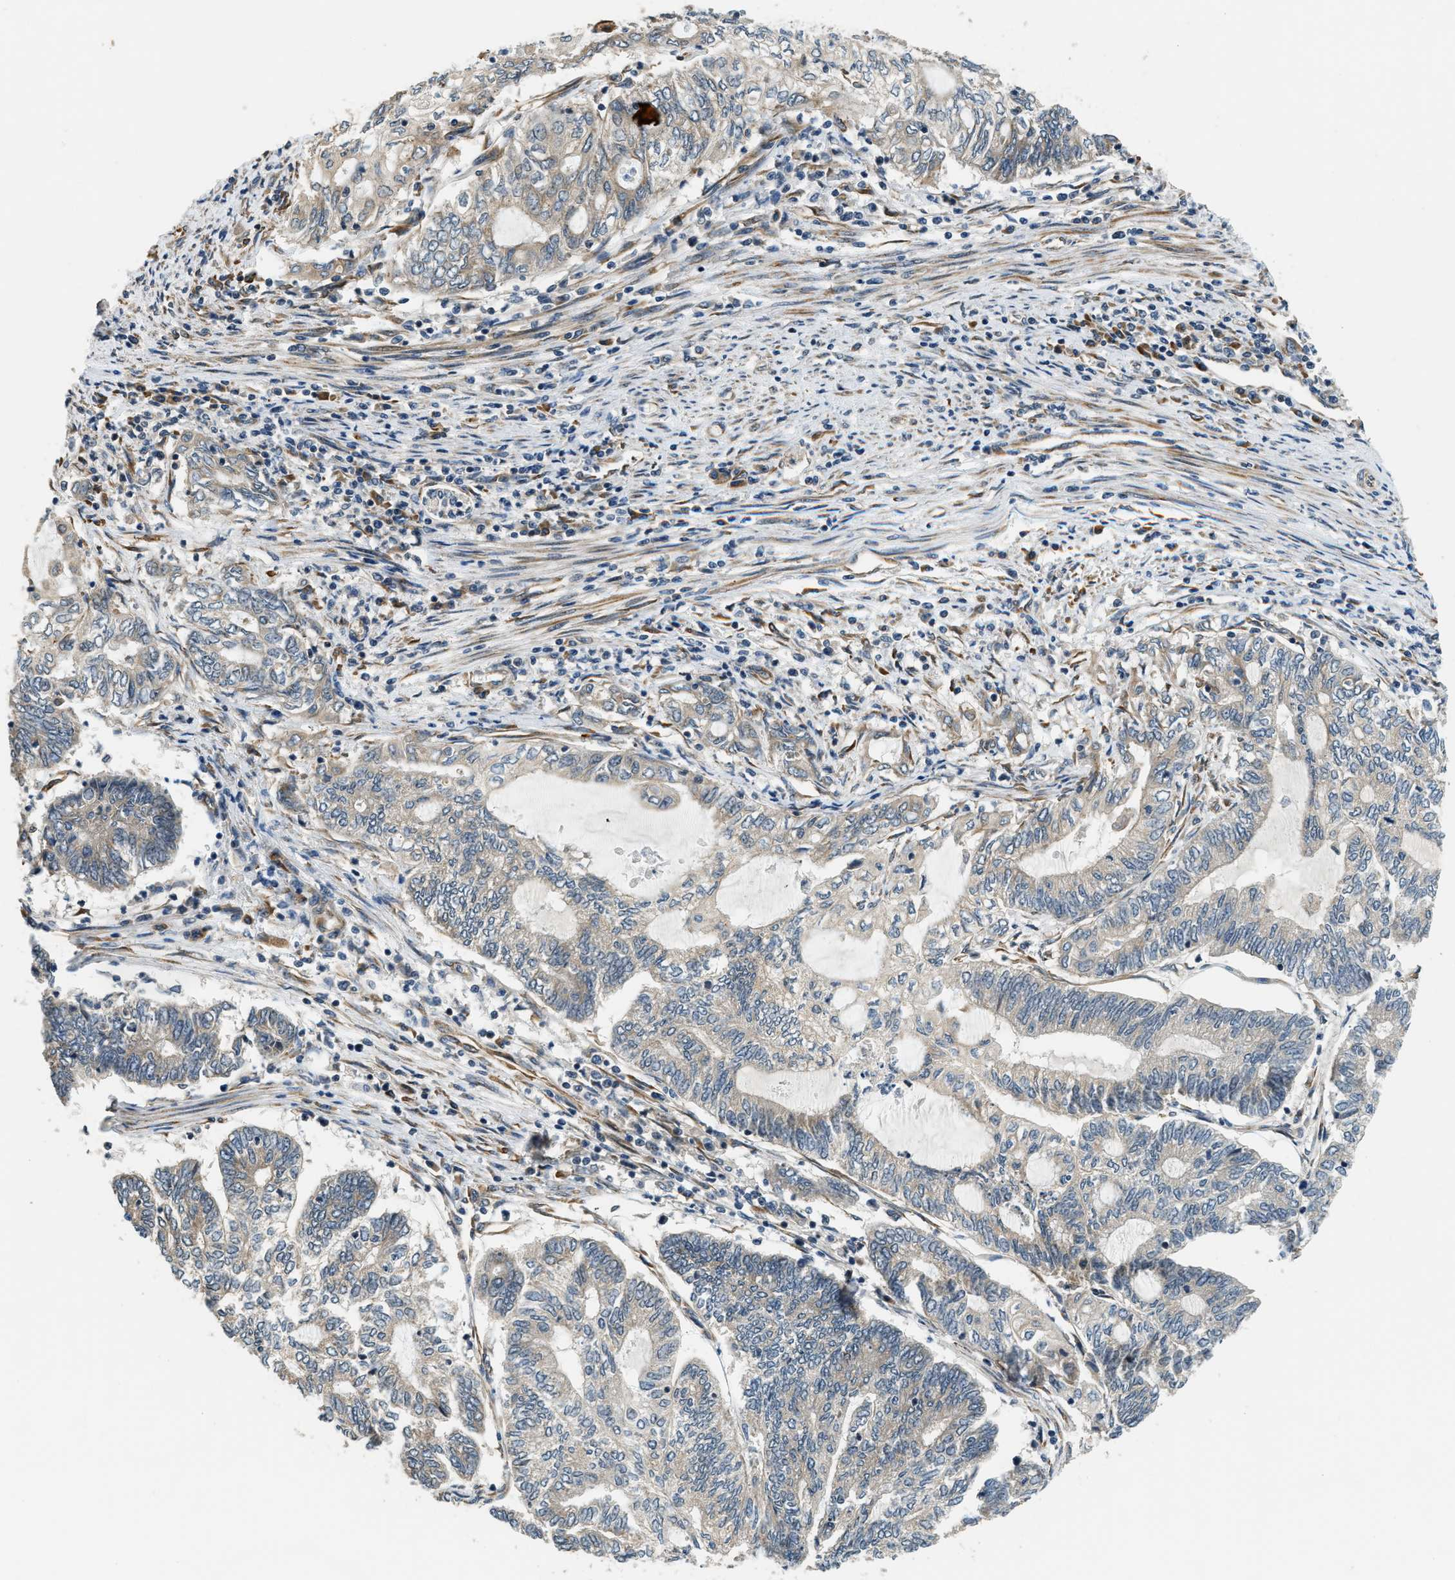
{"staining": {"intensity": "weak", "quantity": "25%-75%", "location": "cytoplasmic/membranous"}, "tissue": "endometrial cancer", "cell_type": "Tumor cells", "image_type": "cancer", "snomed": [{"axis": "morphology", "description": "Adenocarcinoma, NOS"}, {"axis": "topography", "description": "Uterus"}, {"axis": "topography", "description": "Endometrium"}], "caption": "Immunohistochemical staining of adenocarcinoma (endometrial) shows weak cytoplasmic/membranous protein staining in approximately 25%-75% of tumor cells.", "gene": "ALOX12", "patient": {"sex": "female", "age": 70}}